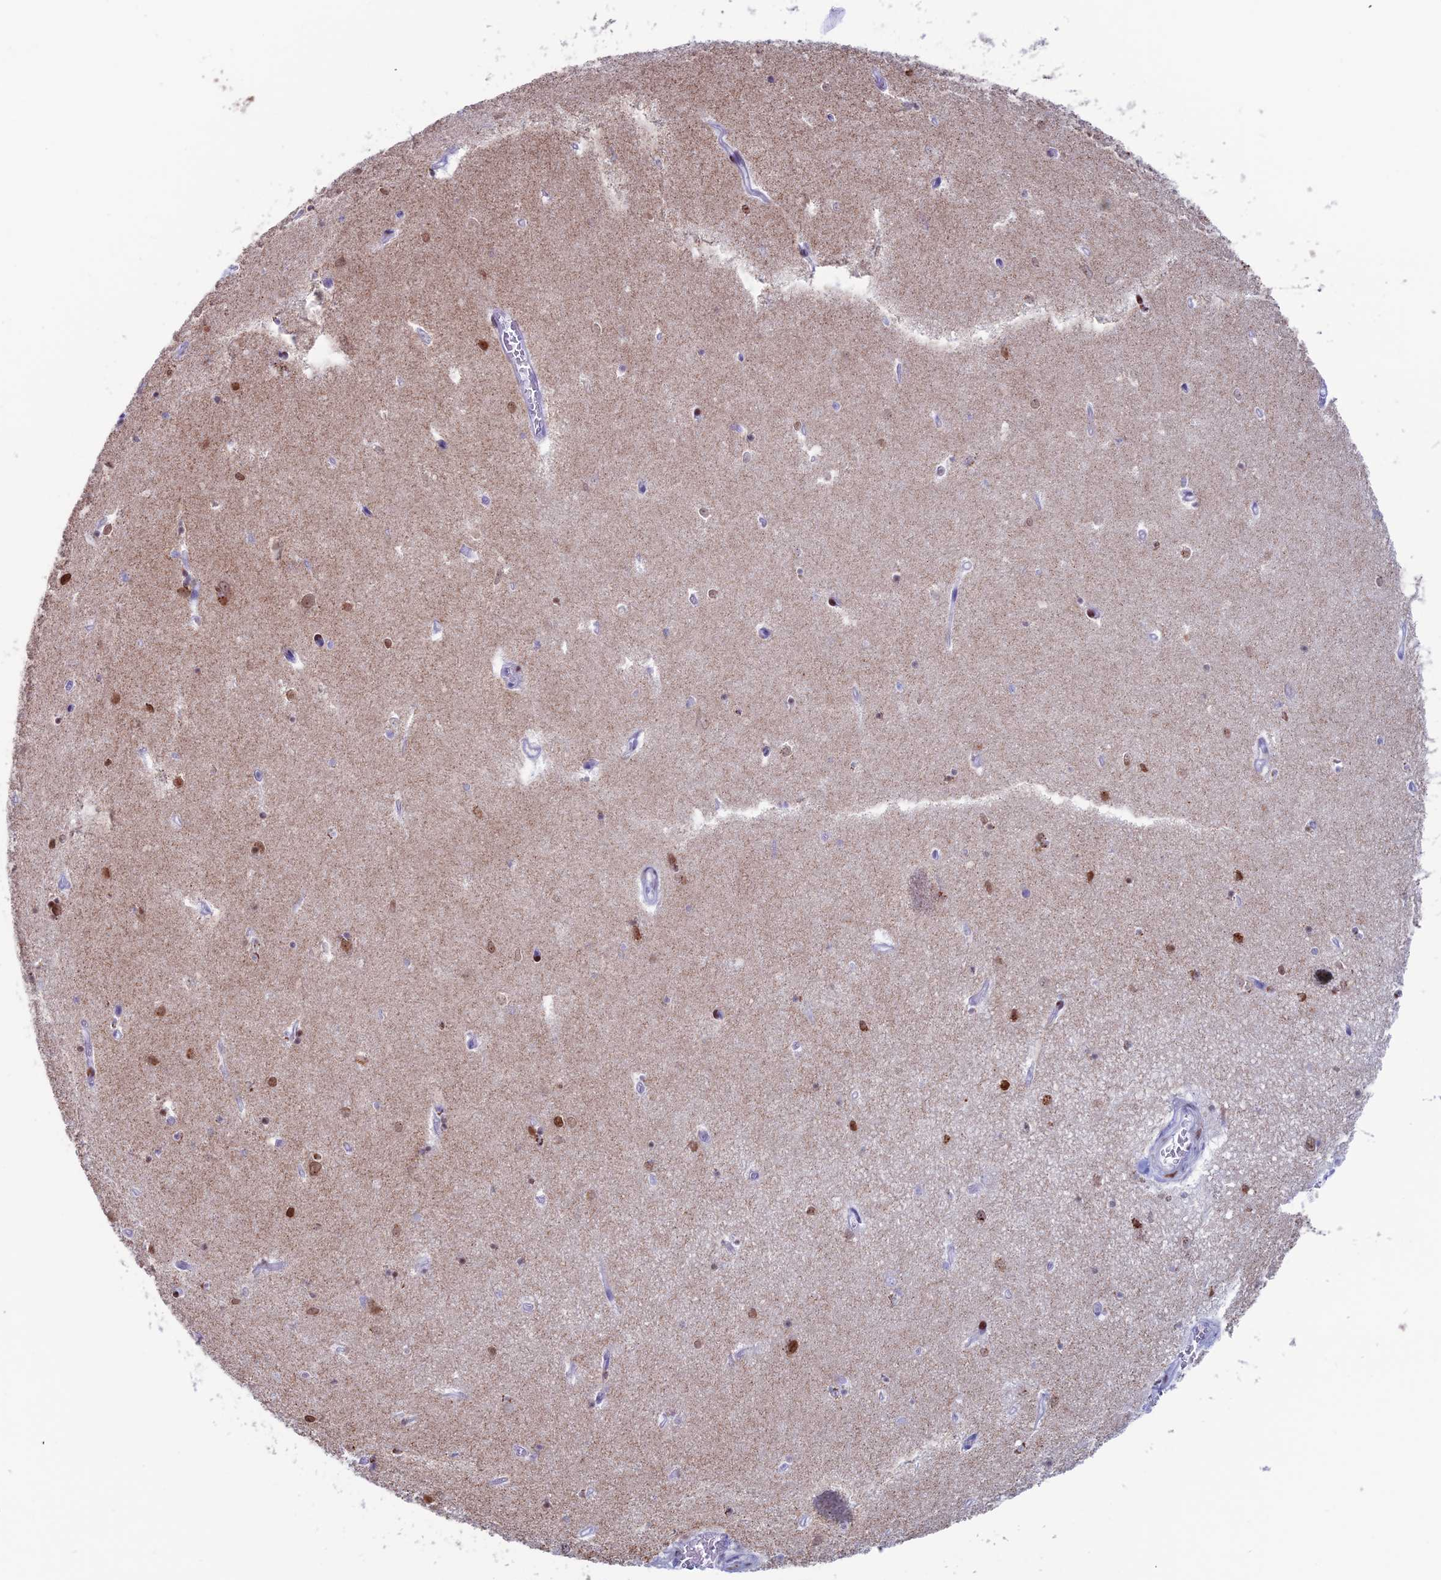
{"staining": {"intensity": "moderate", "quantity": "25%-75%", "location": "nuclear"}, "tissue": "hippocampus", "cell_type": "Glial cells", "image_type": "normal", "snomed": [{"axis": "morphology", "description": "Normal tissue, NOS"}, {"axis": "topography", "description": "Hippocampus"}], "caption": "Hippocampus was stained to show a protein in brown. There is medium levels of moderate nuclear expression in about 25%-75% of glial cells. (DAB (3,3'-diaminobenzidine) = brown stain, brightfield microscopy at high magnification).", "gene": "CERS6", "patient": {"sex": "female", "age": 64}}